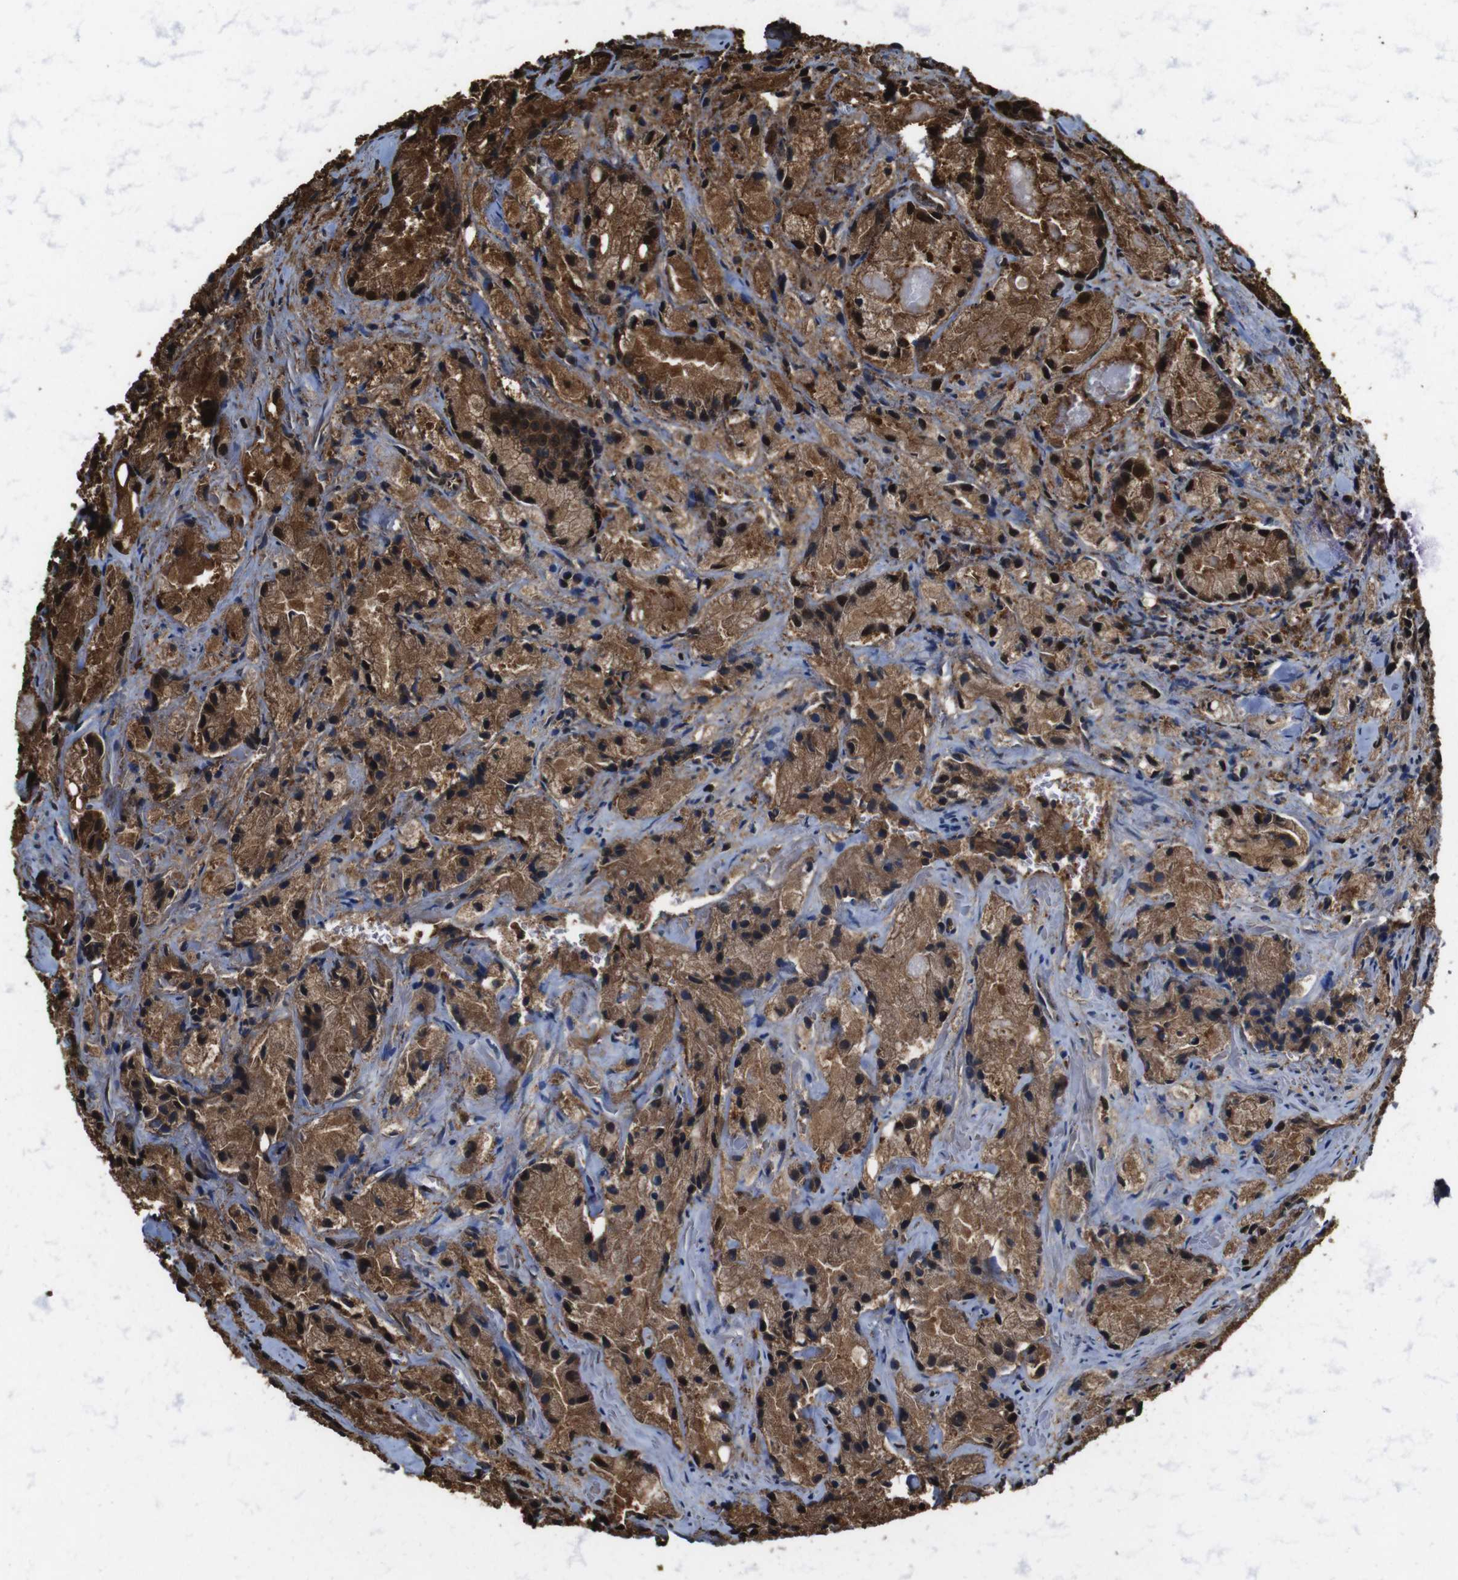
{"staining": {"intensity": "strong", "quantity": ">75%", "location": "cytoplasmic/membranous,nuclear"}, "tissue": "prostate cancer", "cell_type": "Tumor cells", "image_type": "cancer", "snomed": [{"axis": "morphology", "description": "Adenocarcinoma, Low grade"}, {"axis": "topography", "description": "Prostate"}], "caption": "Prostate cancer stained for a protein (brown) exhibits strong cytoplasmic/membranous and nuclear positive expression in about >75% of tumor cells.", "gene": "VCP", "patient": {"sex": "male", "age": 64}}